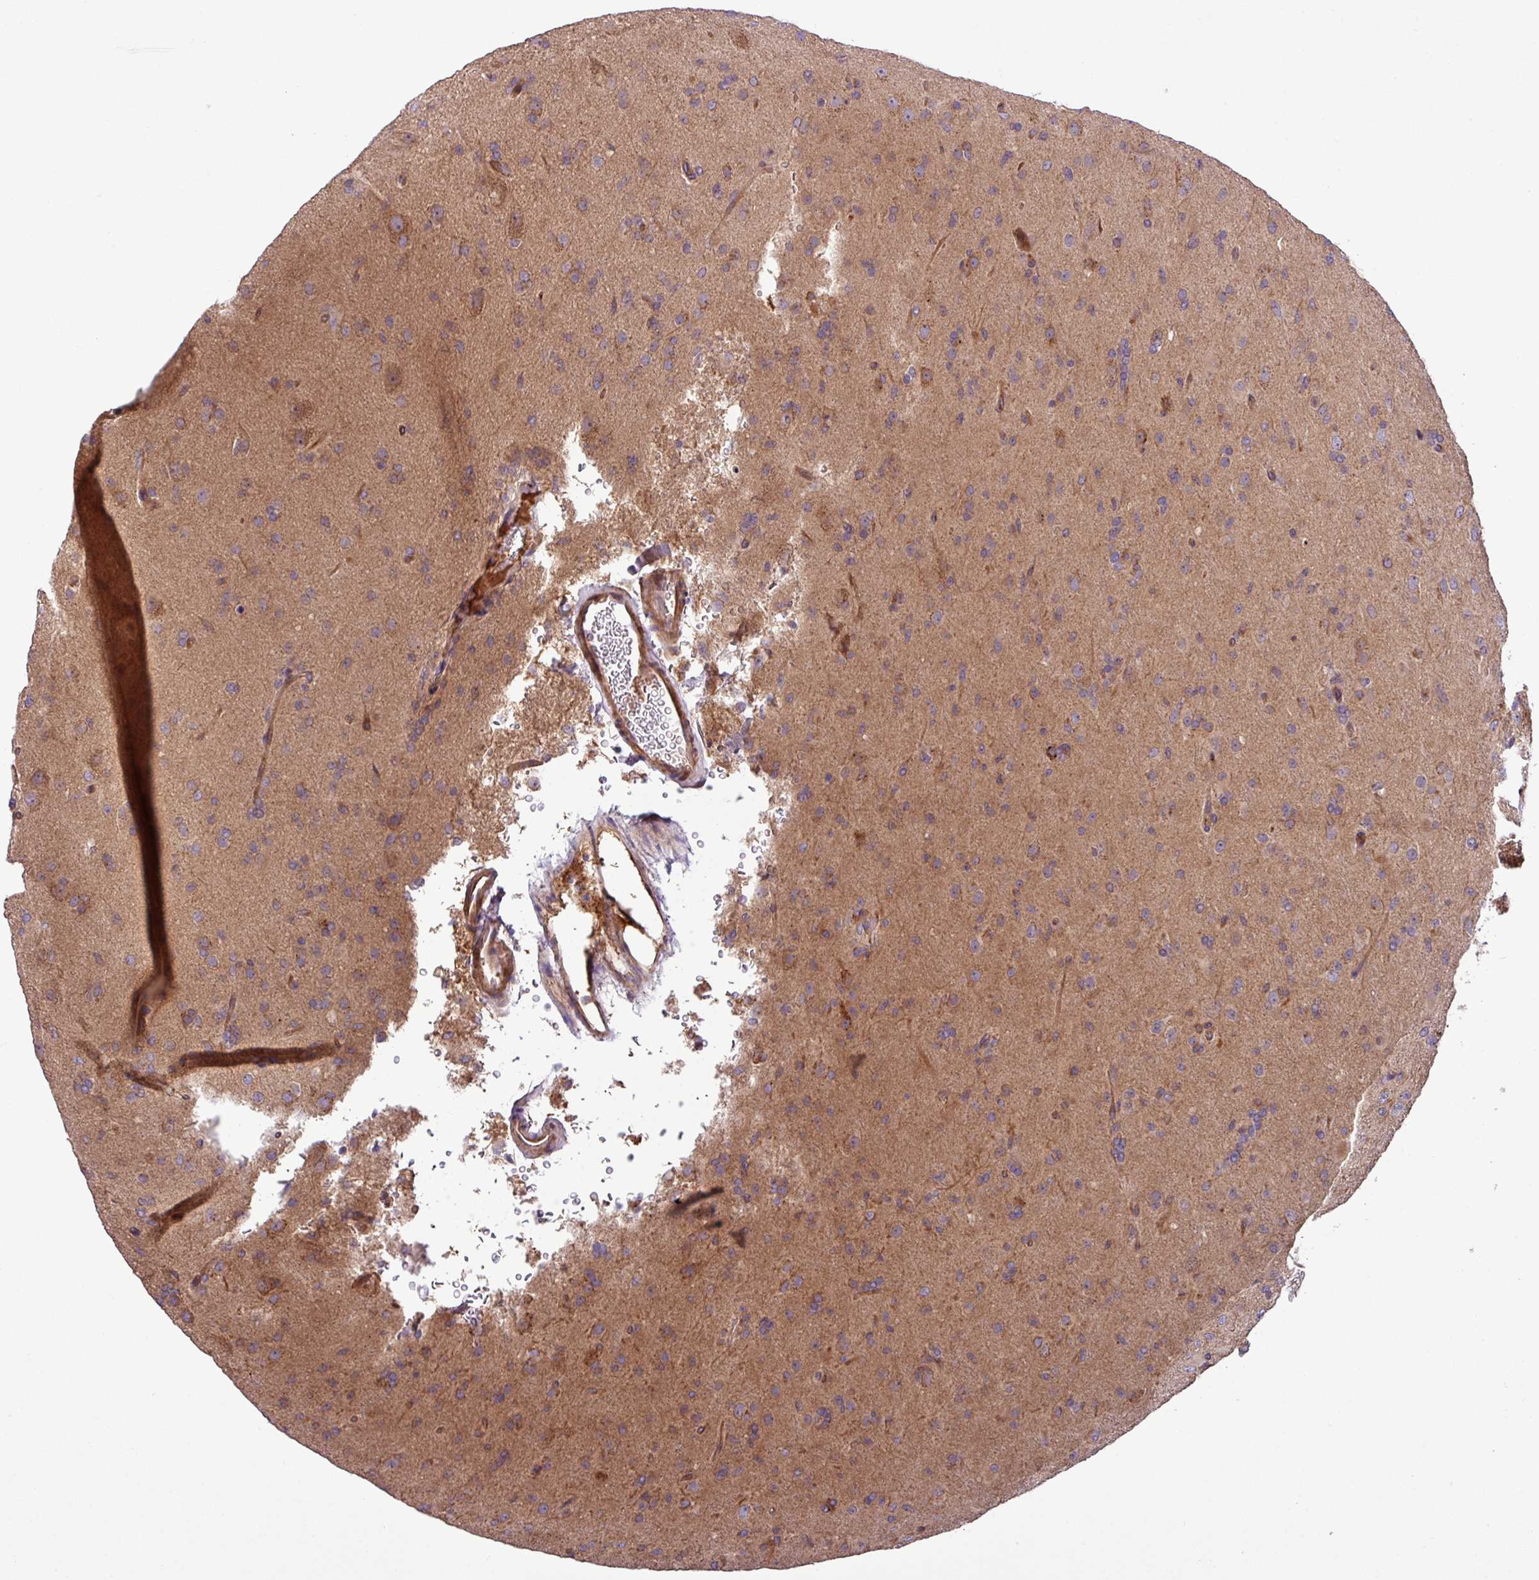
{"staining": {"intensity": "weak", "quantity": "<25%", "location": "cytoplasmic/membranous"}, "tissue": "glioma", "cell_type": "Tumor cells", "image_type": "cancer", "snomed": [{"axis": "morphology", "description": "Glioma, malignant, Low grade"}, {"axis": "topography", "description": "Brain"}], "caption": "Immunohistochemistry (IHC) image of neoplastic tissue: malignant glioma (low-grade) stained with DAB reveals no significant protein positivity in tumor cells.", "gene": "ZNF266", "patient": {"sex": "male", "age": 65}}